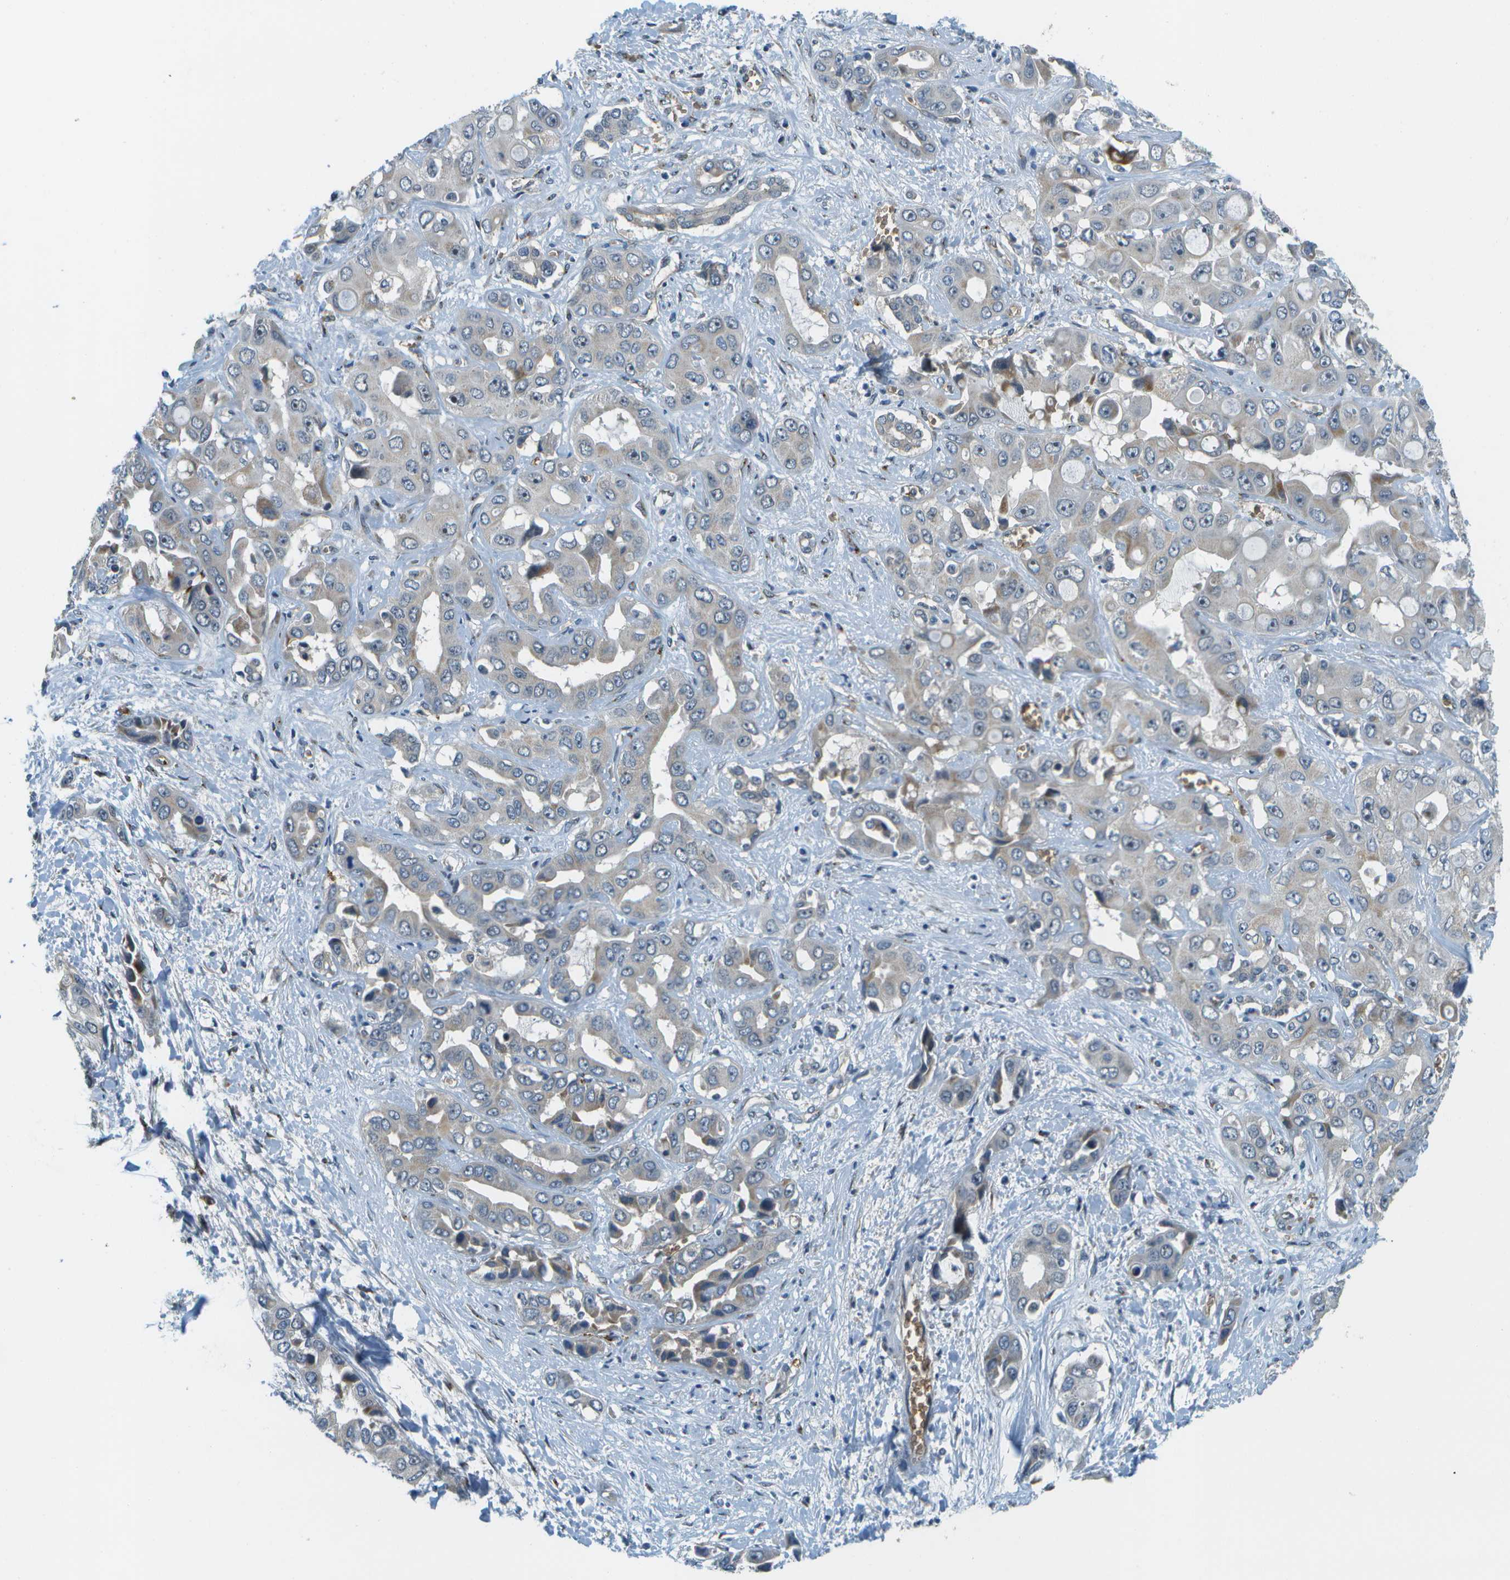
{"staining": {"intensity": "weak", "quantity": "<25%", "location": "cytoplasmic/membranous"}, "tissue": "liver cancer", "cell_type": "Tumor cells", "image_type": "cancer", "snomed": [{"axis": "morphology", "description": "Cholangiocarcinoma"}, {"axis": "topography", "description": "Liver"}], "caption": "A micrograph of liver cholangiocarcinoma stained for a protein reveals no brown staining in tumor cells. The staining was performed using DAB to visualize the protein expression in brown, while the nuclei were stained in blue with hematoxylin (Magnification: 20x).", "gene": "CTIF", "patient": {"sex": "female", "age": 52}}